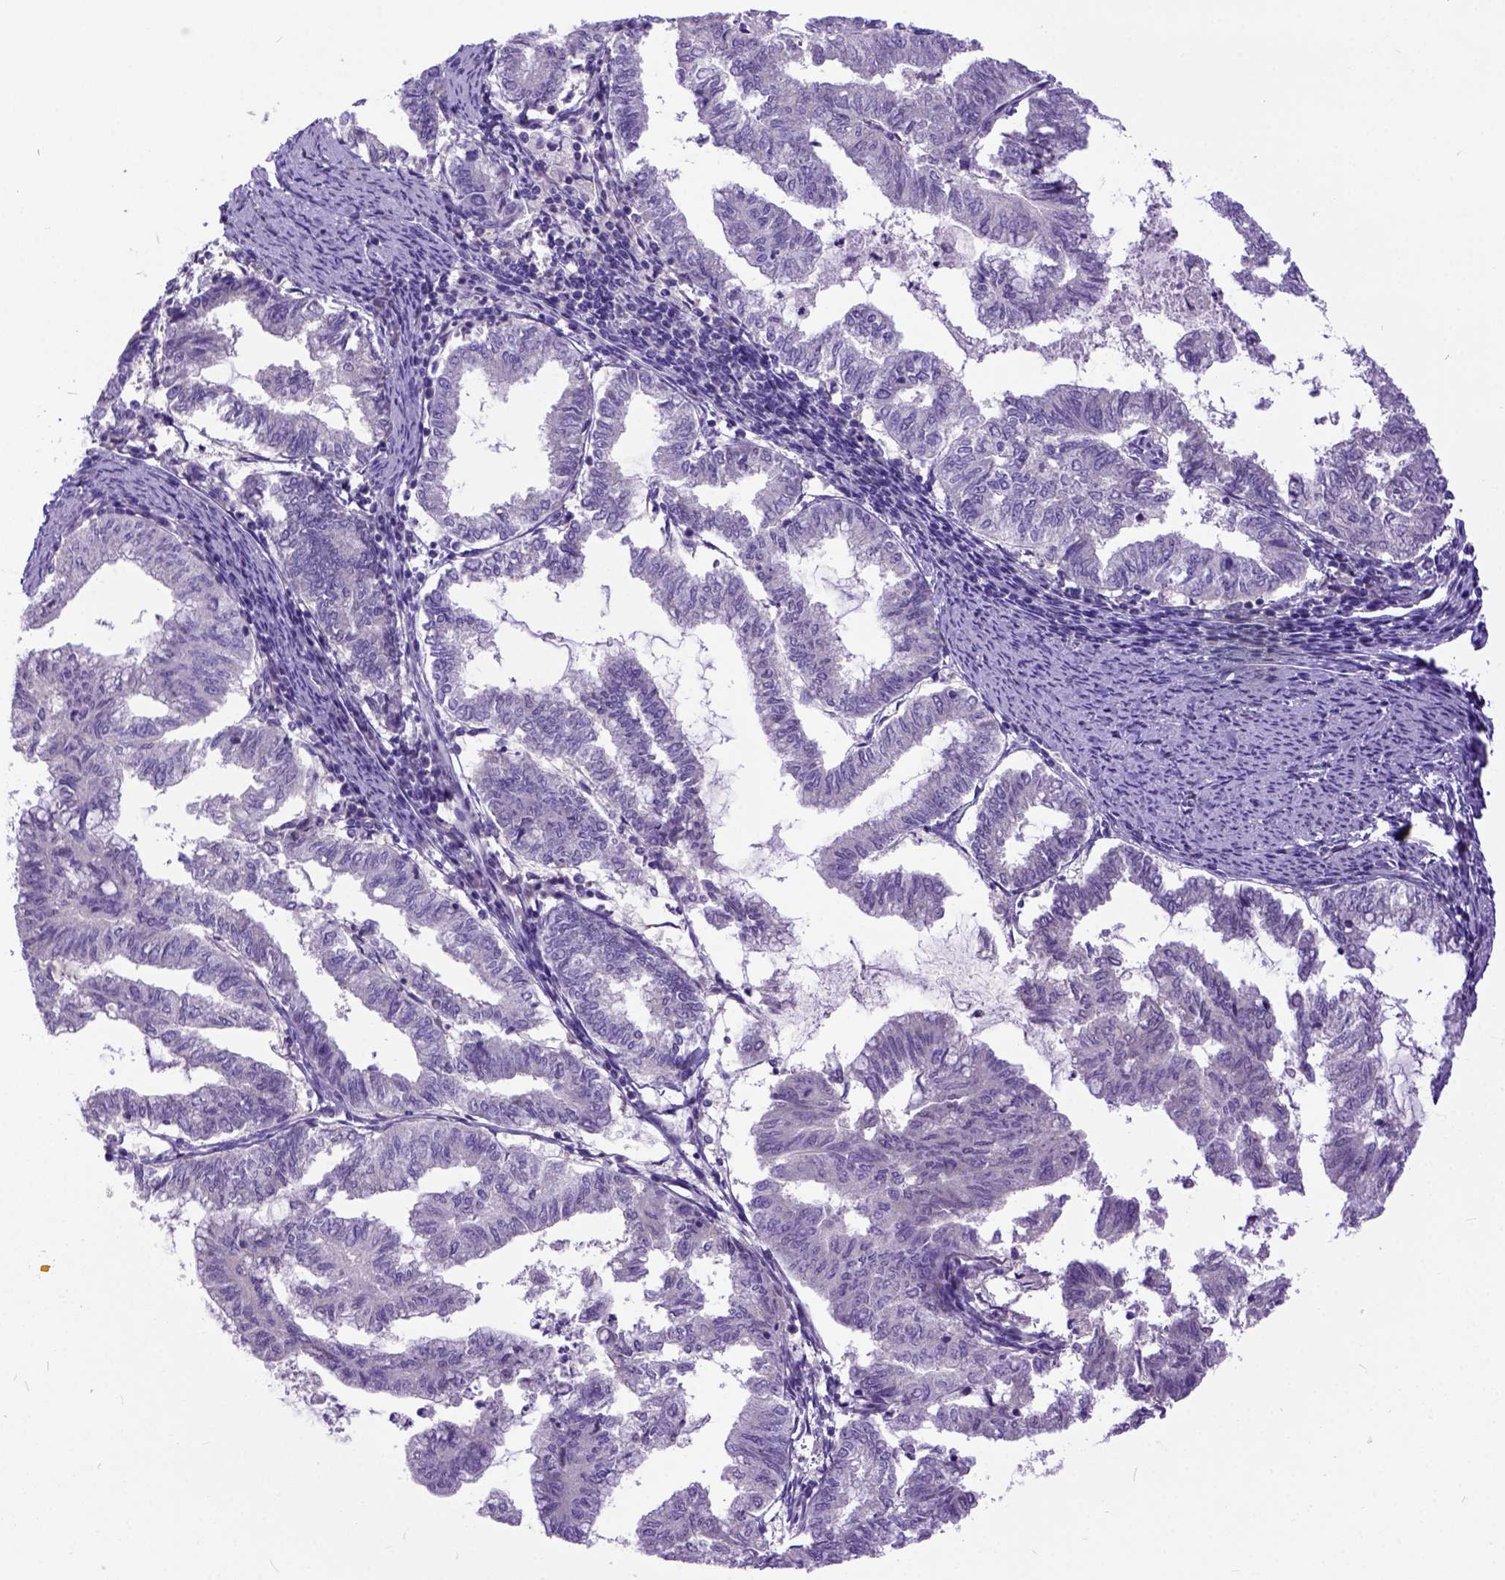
{"staining": {"intensity": "negative", "quantity": "none", "location": "none"}, "tissue": "endometrial cancer", "cell_type": "Tumor cells", "image_type": "cancer", "snomed": [{"axis": "morphology", "description": "Adenocarcinoma, NOS"}, {"axis": "topography", "description": "Endometrium"}], "caption": "The image shows no staining of tumor cells in adenocarcinoma (endometrial). (IHC, brightfield microscopy, high magnification).", "gene": "NEK5", "patient": {"sex": "female", "age": 79}}